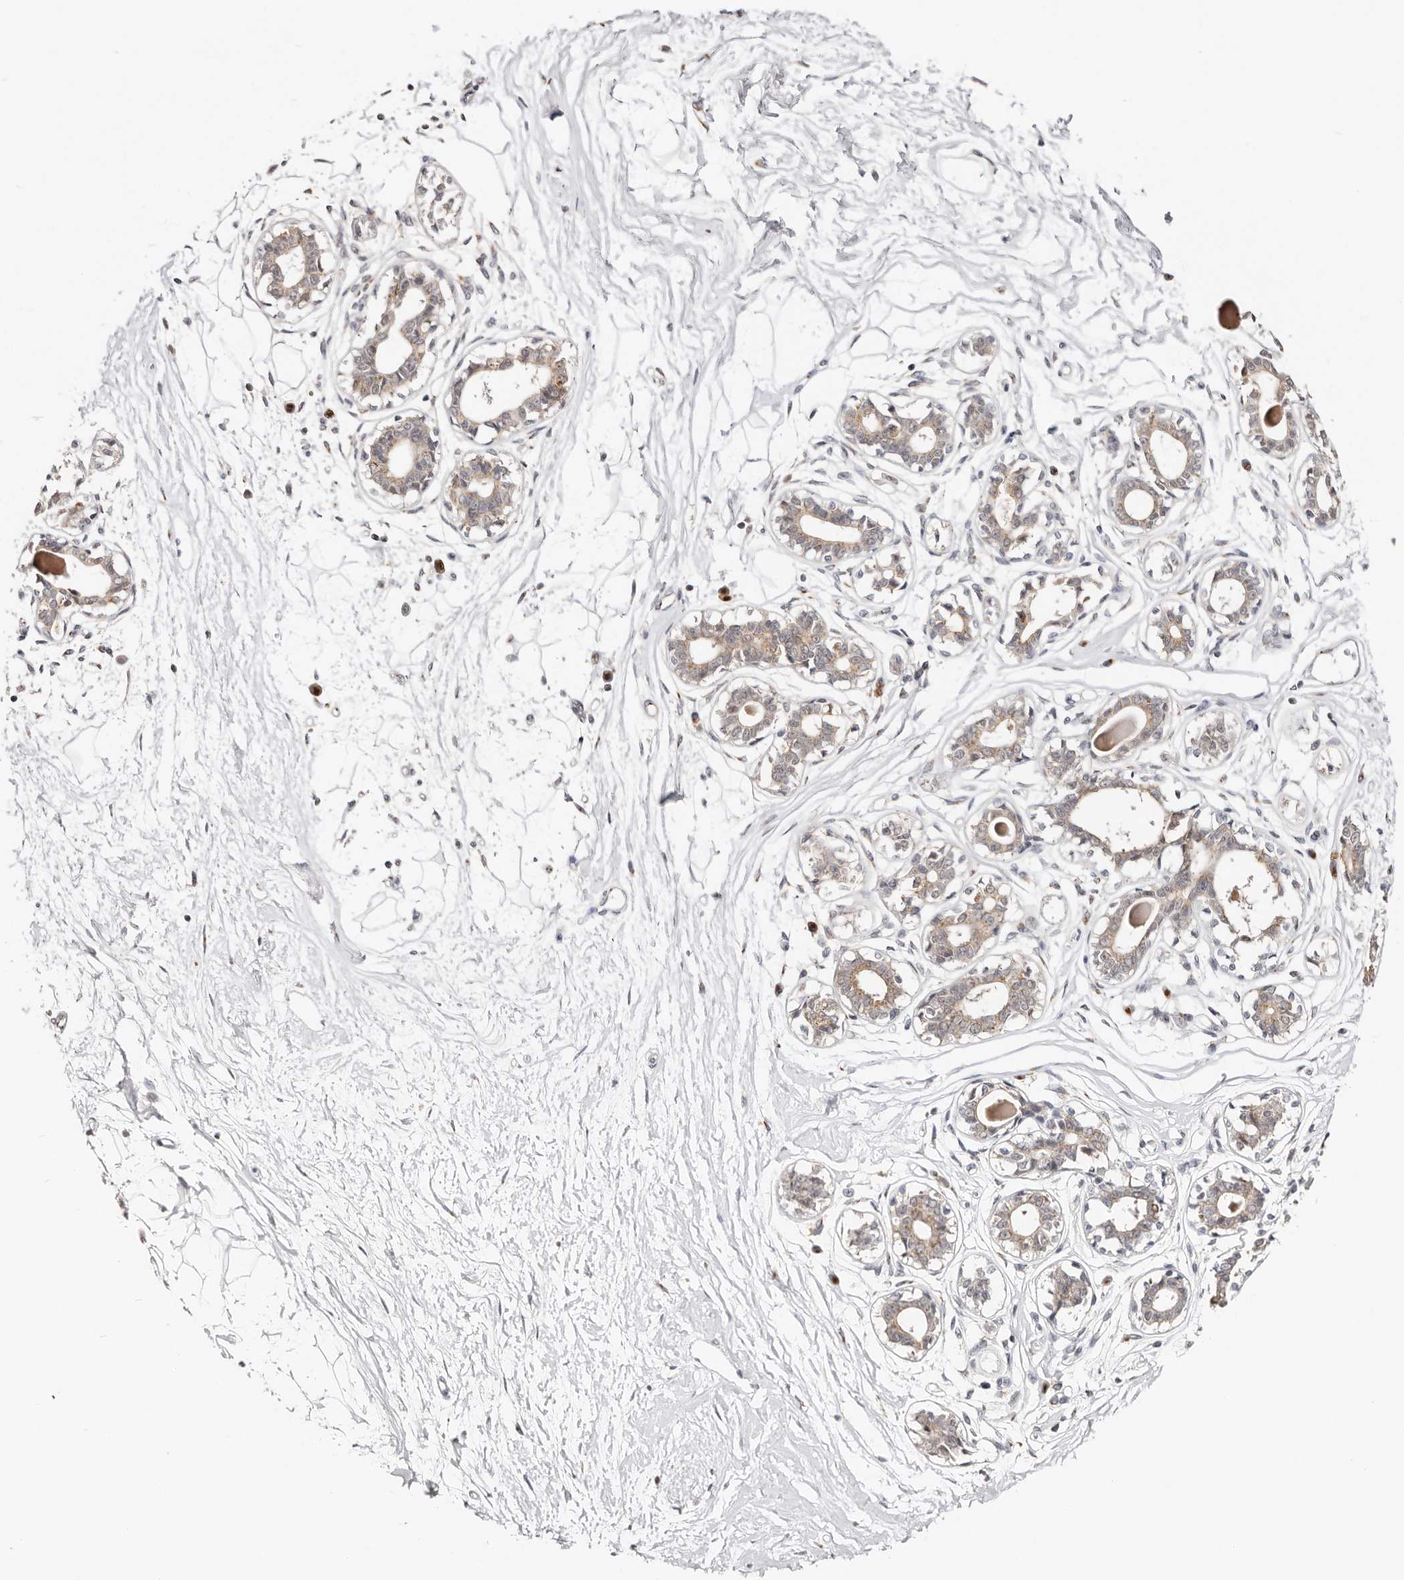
{"staining": {"intensity": "negative", "quantity": "none", "location": "none"}, "tissue": "breast", "cell_type": "Adipocytes", "image_type": "normal", "snomed": [{"axis": "morphology", "description": "Normal tissue, NOS"}, {"axis": "topography", "description": "Breast"}], "caption": "IHC image of normal human breast stained for a protein (brown), which exhibits no staining in adipocytes.", "gene": "VIPAS39", "patient": {"sex": "female", "age": 45}}